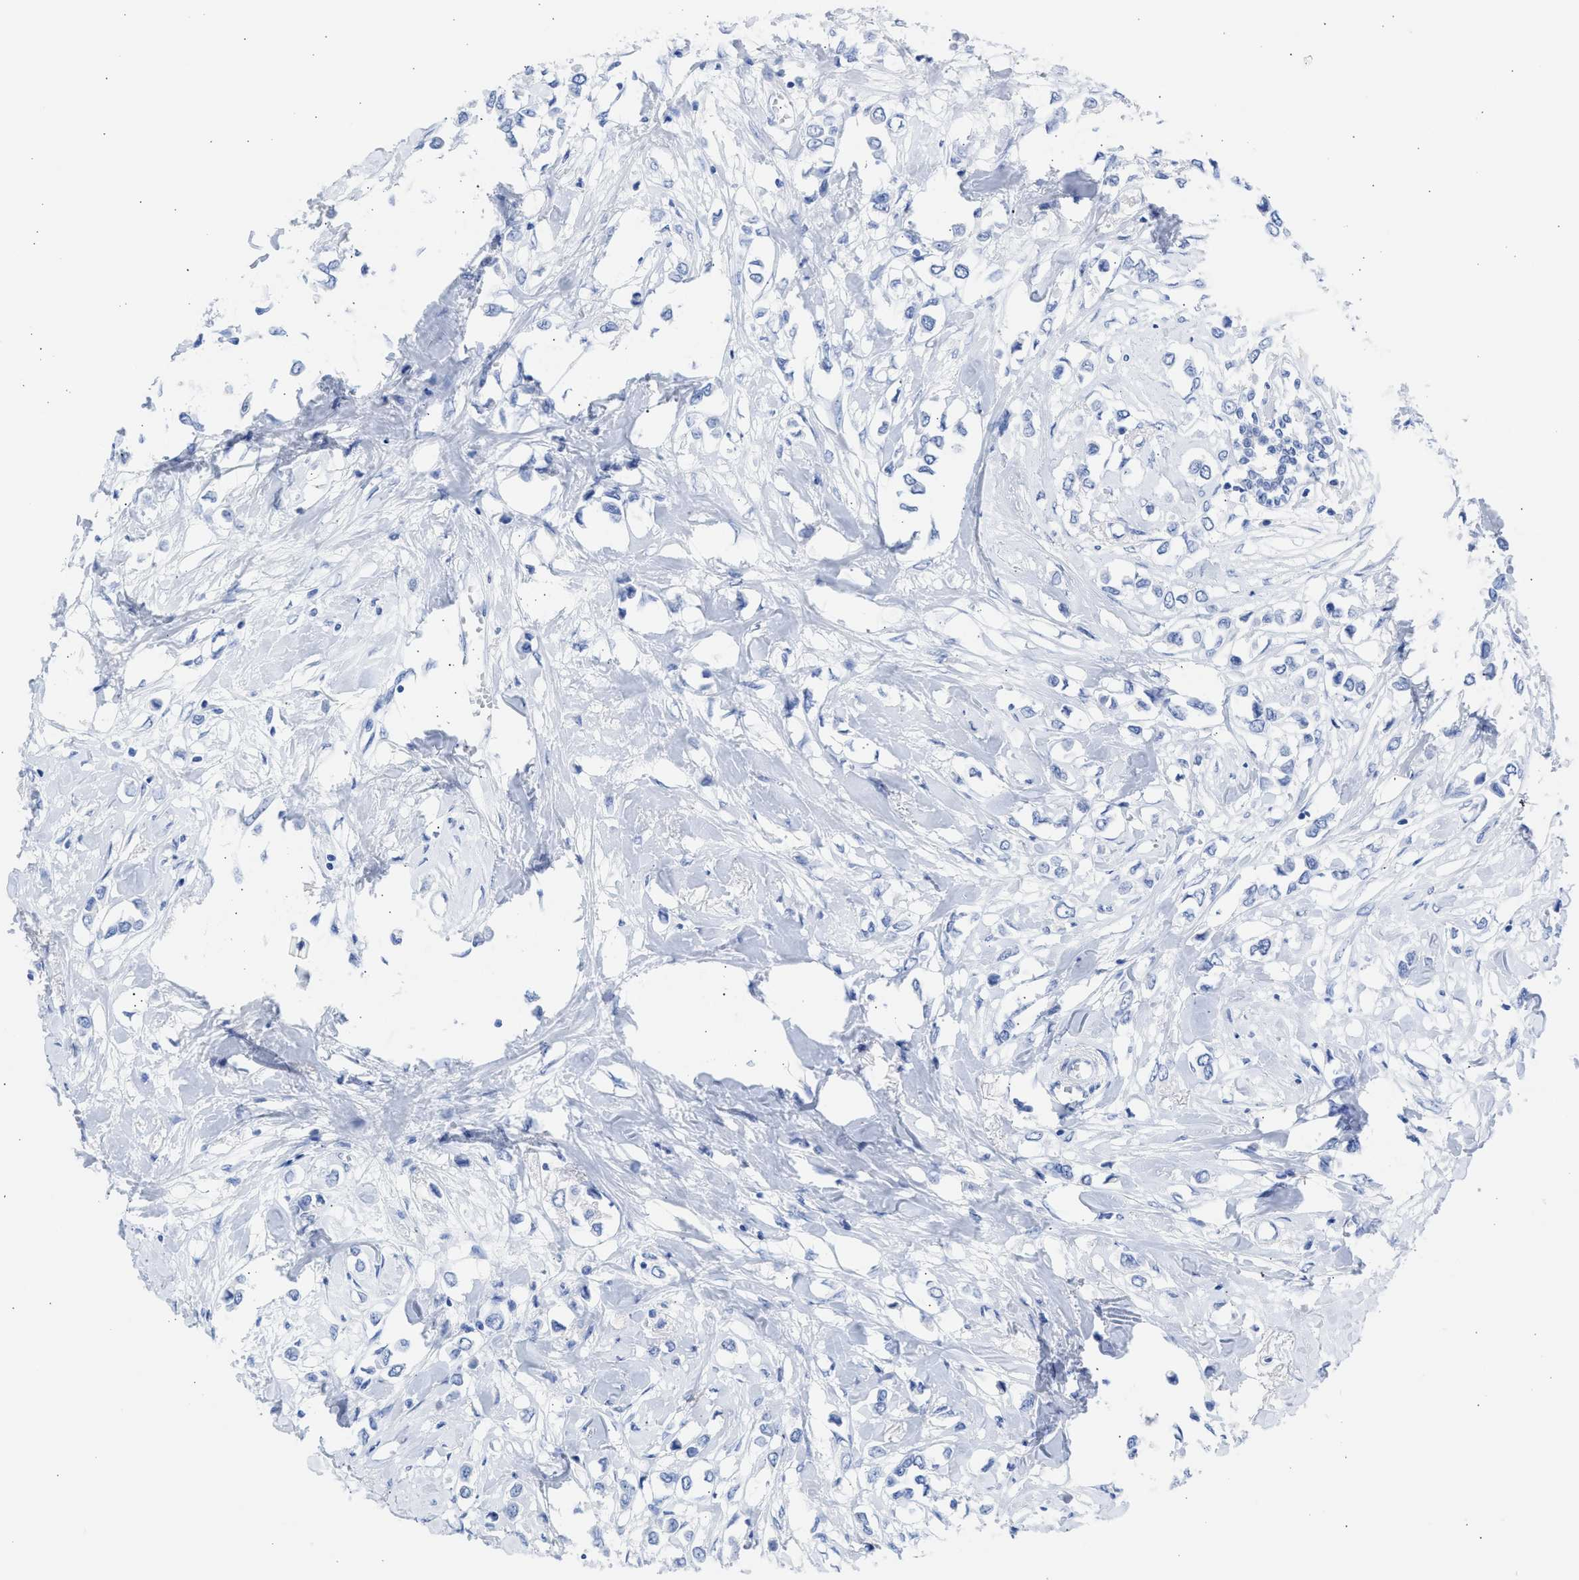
{"staining": {"intensity": "negative", "quantity": "none", "location": "none"}, "tissue": "breast cancer", "cell_type": "Tumor cells", "image_type": "cancer", "snomed": [{"axis": "morphology", "description": "Lobular carcinoma"}, {"axis": "topography", "description": "Breast"}], "caption": "Immunohistochemistry (IHC) of human breast cancer (lobular carcinoma) exhibits no expression in tumor cells.", "gene": "NCAM1", "patient": {"sex": "female", "age": 51}}